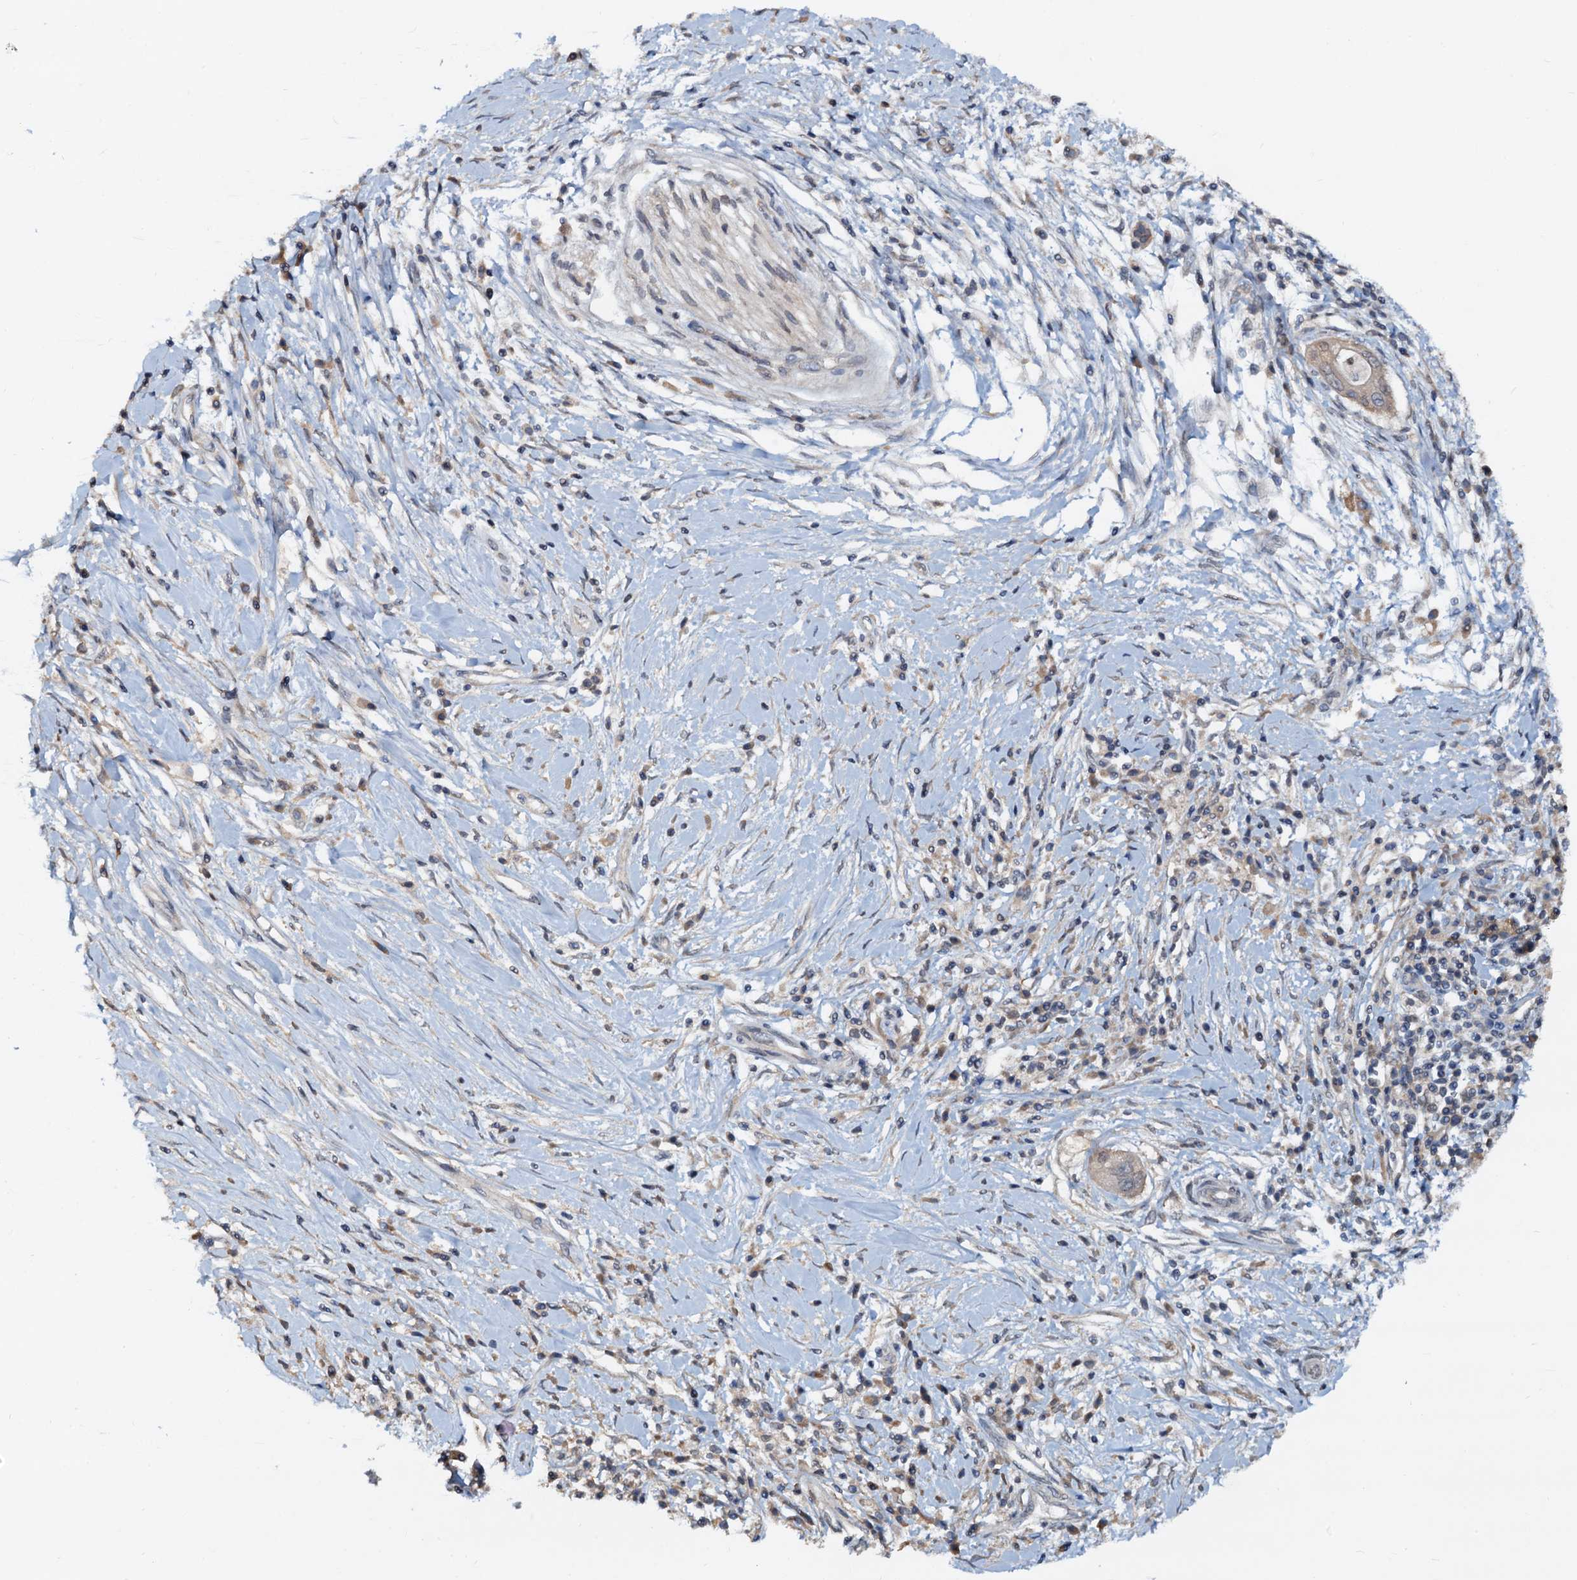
{"staining": {"intensity": "negative", "quantity": "none", "location": "none"}, "tissue": "pancreatic cancer", "cell_type": "Tumor cells", "image_type": "cancer", "snomed": [{"axis": "morphology", "description": "Adenocarcinoma, NOS"}, {"axis": "topography", "description": "Pancreas"}], "caption": "The micrograph displays no staining of tumor cells in pancreatic cancer (adenocarcinoma).", "gene": "PTGES3", "patient": {"sex": "male", "age": 68}}